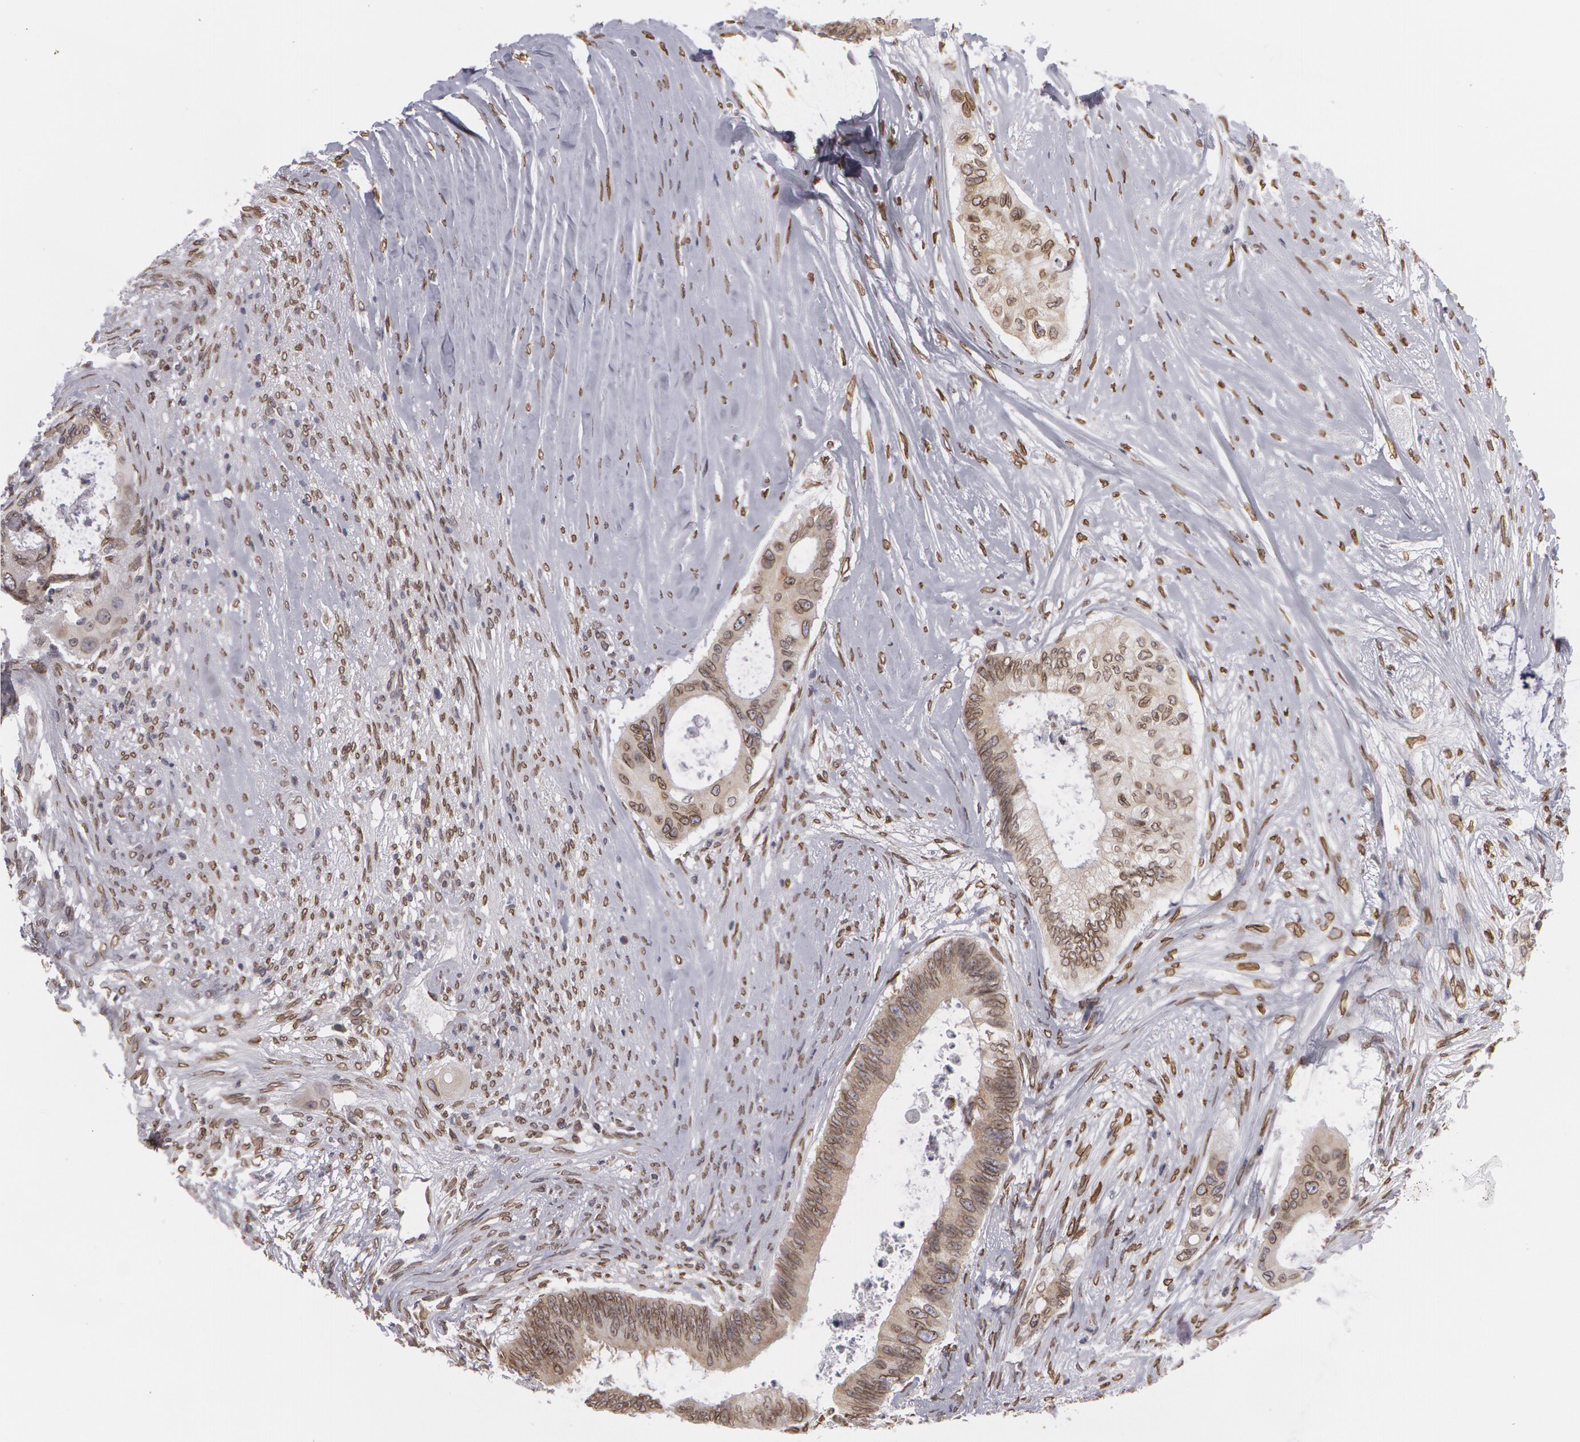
{"staining": {"intensity": "weak", "quantity": ">75%", "location": "nuclear"}, "tissue": "colorectal cancer", "cell_type": "Tumor cells", "image_type": "cancer", "snomed": [{"axis": "morphology", "description": "Adenocarcinoma, NOS"}, {"axis": "topography", "description": "Colon"}], "caption": "This micrograph shows IHC staining of human colorectal cancer, with low weak nuclear expression in approximately >75% of tumor cells.", "gene": "EMD", "patient": {"sex": "male", "age": 65}}